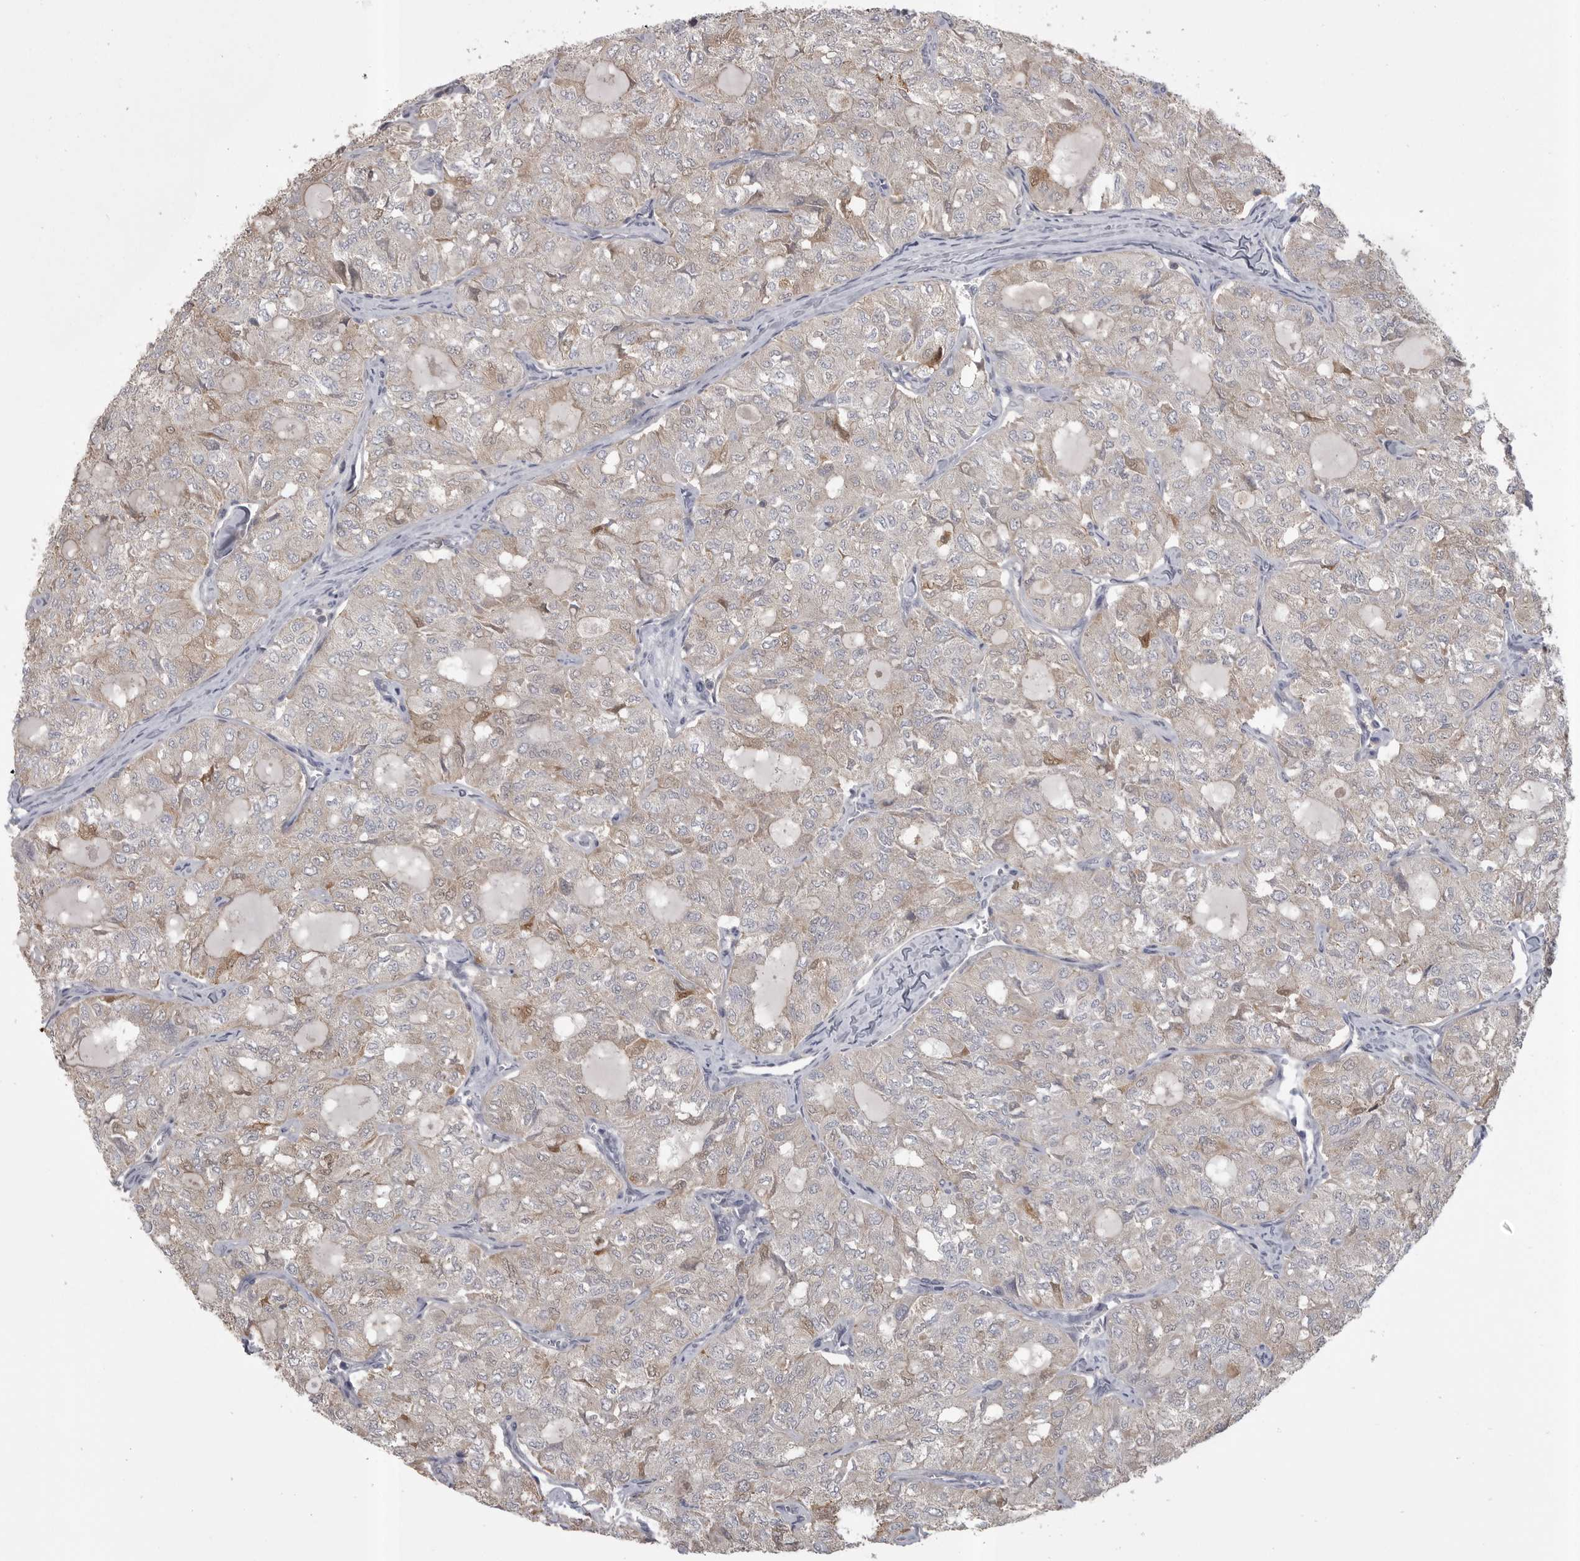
{"staining": {"intensity": "moderate", "quantity": "<25%", "location": "cytoplasmic/membranous"}, "tissue": "thyroid cancer", "cell_type": "Tumor cells", "image_type": "cancer", "snomed": [{"axis": "morphology", "description": "Follicular adenoma carcinoma, NOS"}, {"axis": "topography", "description": "Thyroid gland"}], "caption": "Immunohistochemical staining of follicular adenoma carcinoma (thyroid) shows low levels of moderate cytoplasmic/membranous expression in approximately <25% of tumor cells.", "gene": "CMTM6", "patient": {"sex": "male", "age": 75}}